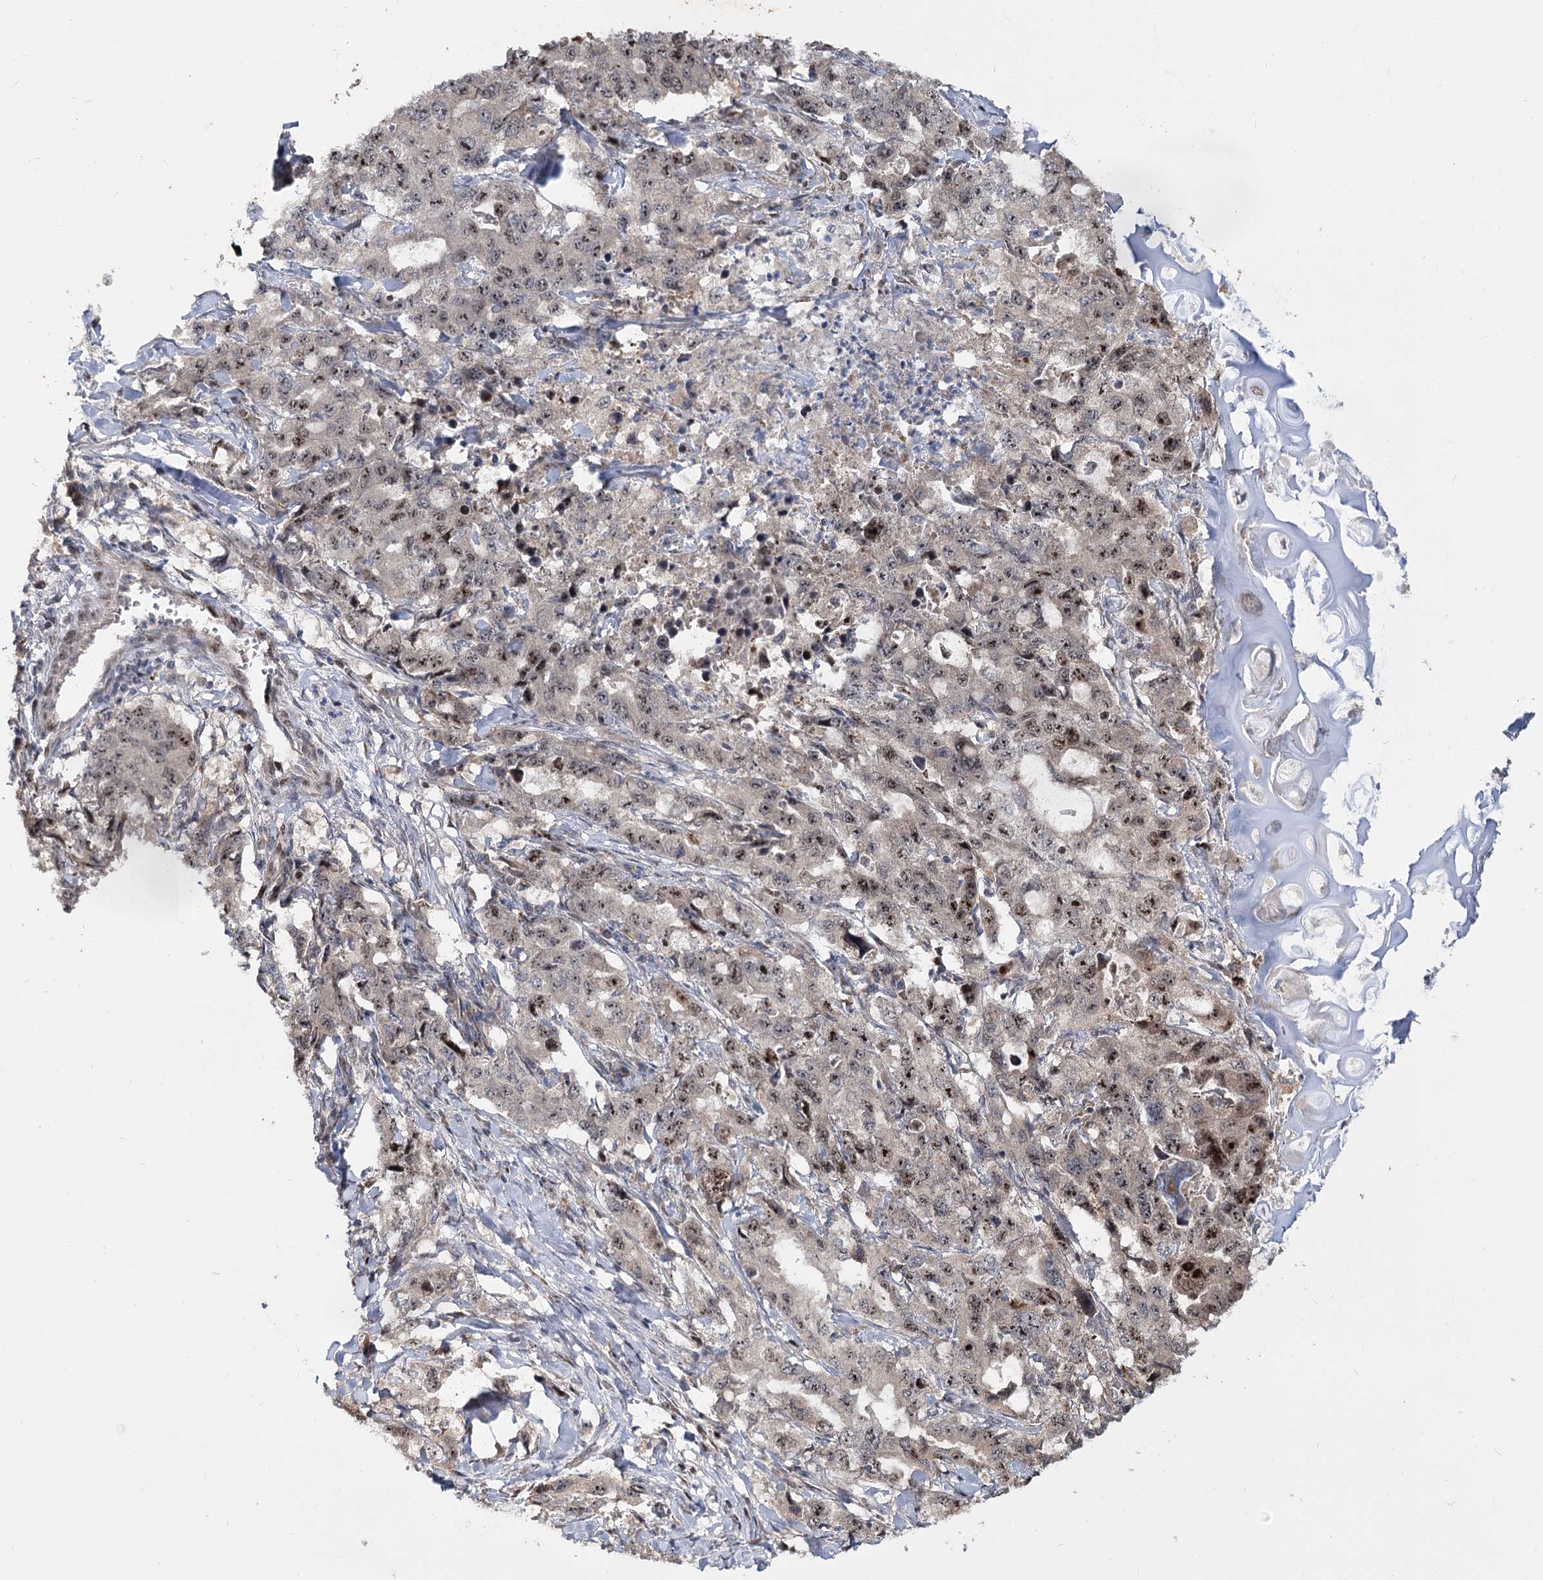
{"staining": {"intensity": "moderate", "quantity": "25%-75%", "location": "nuclear"}, "tissue": "lung cancer", "cell_type": "Tumor cells", "image_type": "cancer", "snomed": [{"axis": "morphology", "description": "Adenocarcinoma, NOS"}, {"axis": "topography", "description": "Lung"}], "caption": "Lung cancer (adenocarcinoma) stained with a protein marker demonstrates moderate staining in tumor cells.", "gene": "PIK3C2A", "patient": {"sex": "female", "age": 51}}